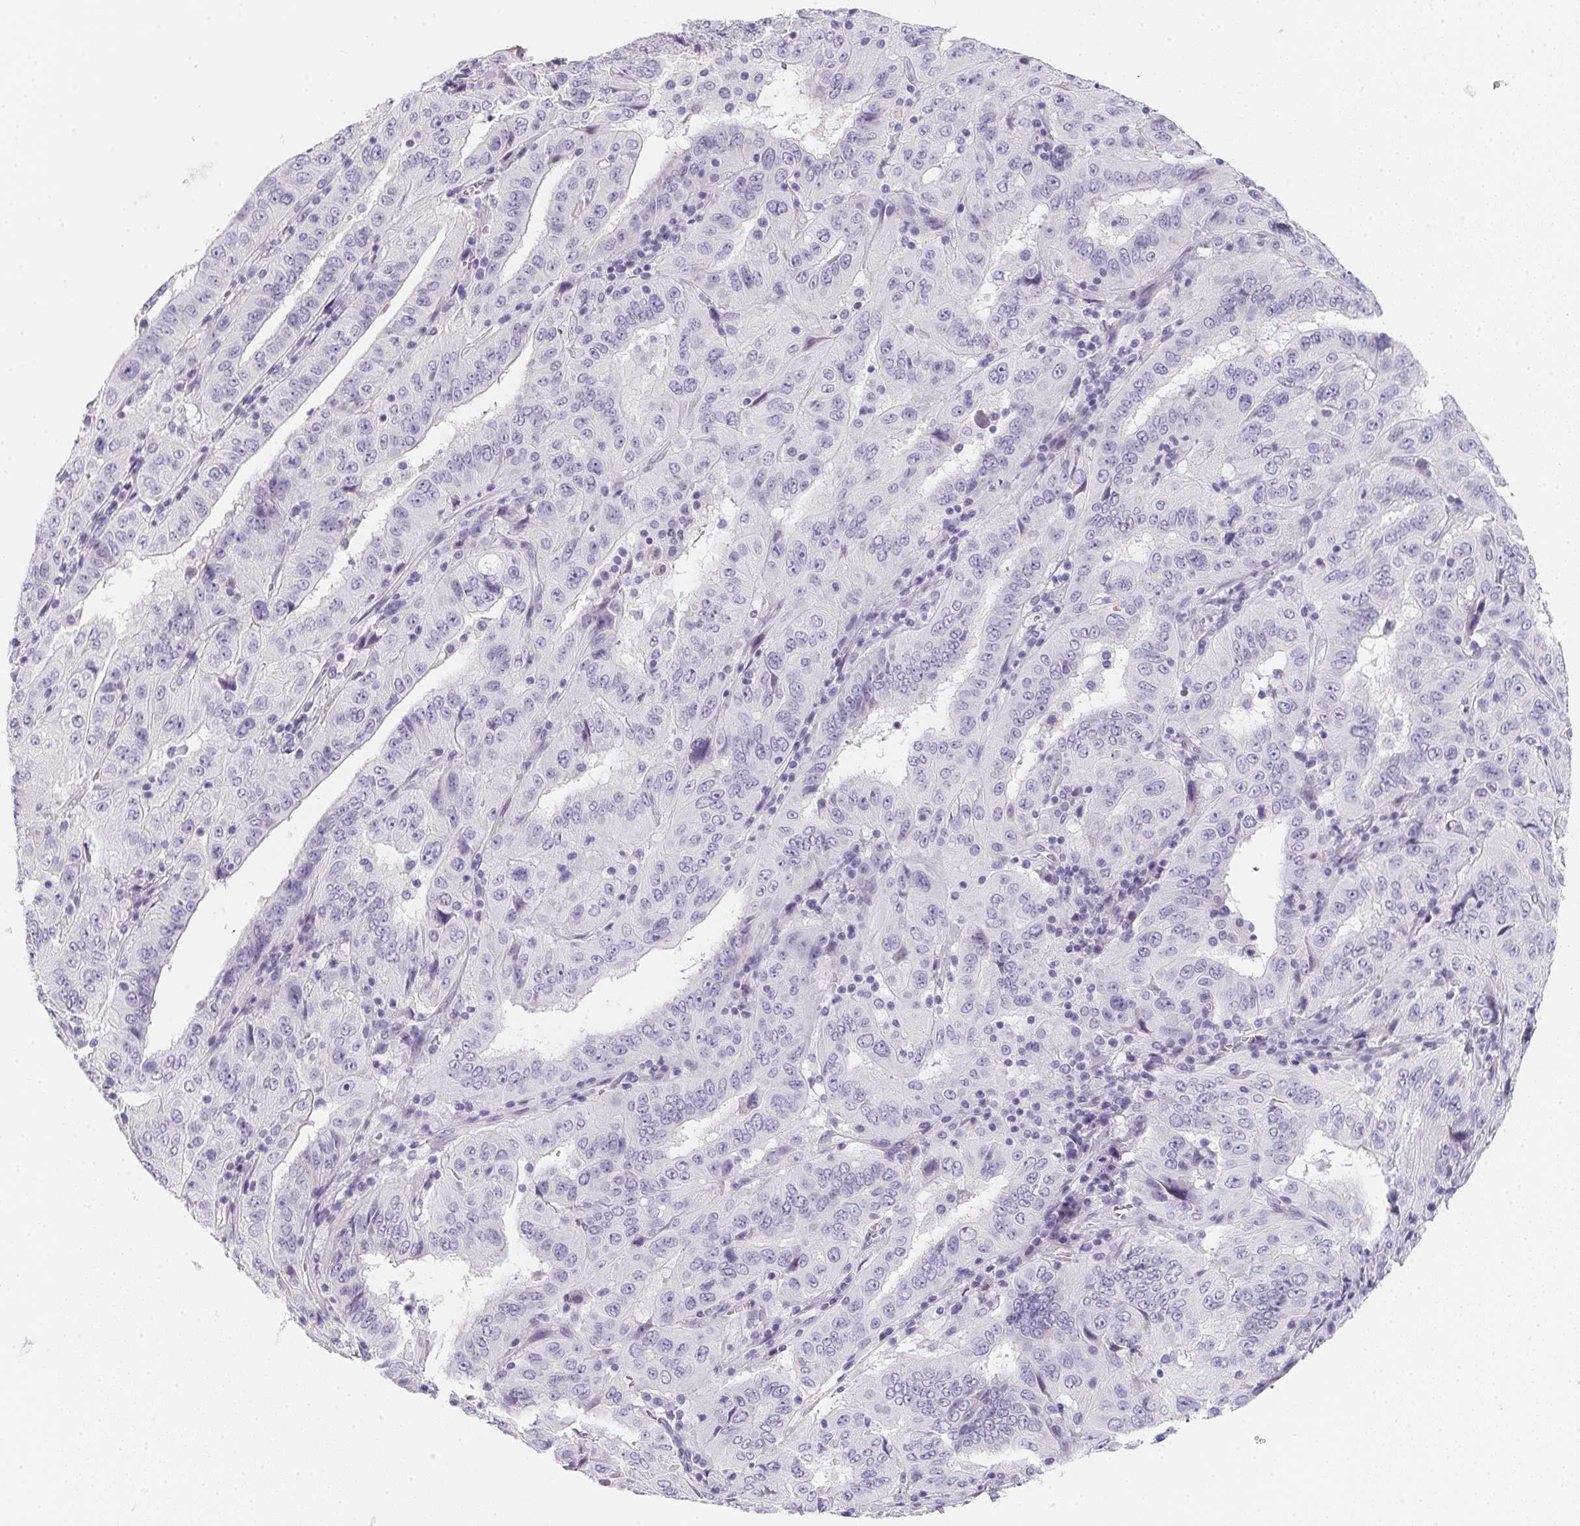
{"staining": {"intensity": "negative", "quantity": "none", "location": "none"}, "tissue": "pancreatic cancer", "cell_type": "Tumor cells", "image_type": "cancer", "snomed": [{"axis": "morphology", "description": "Adenocarcinoma, NOS"}, {"axis": "topography", "description": "Pancreas"}], "caption": "DAB immunohistochemical staining of pancreatic cancer shows no significant positivity in tumor cells. (Brightfield microscopy of DAB (3,3'-diaminobenzidine) immunohistochemistry (IHC) at high magnification).", "gene": "MAP1A", "patient": {"sex": "male", "age": 63}}